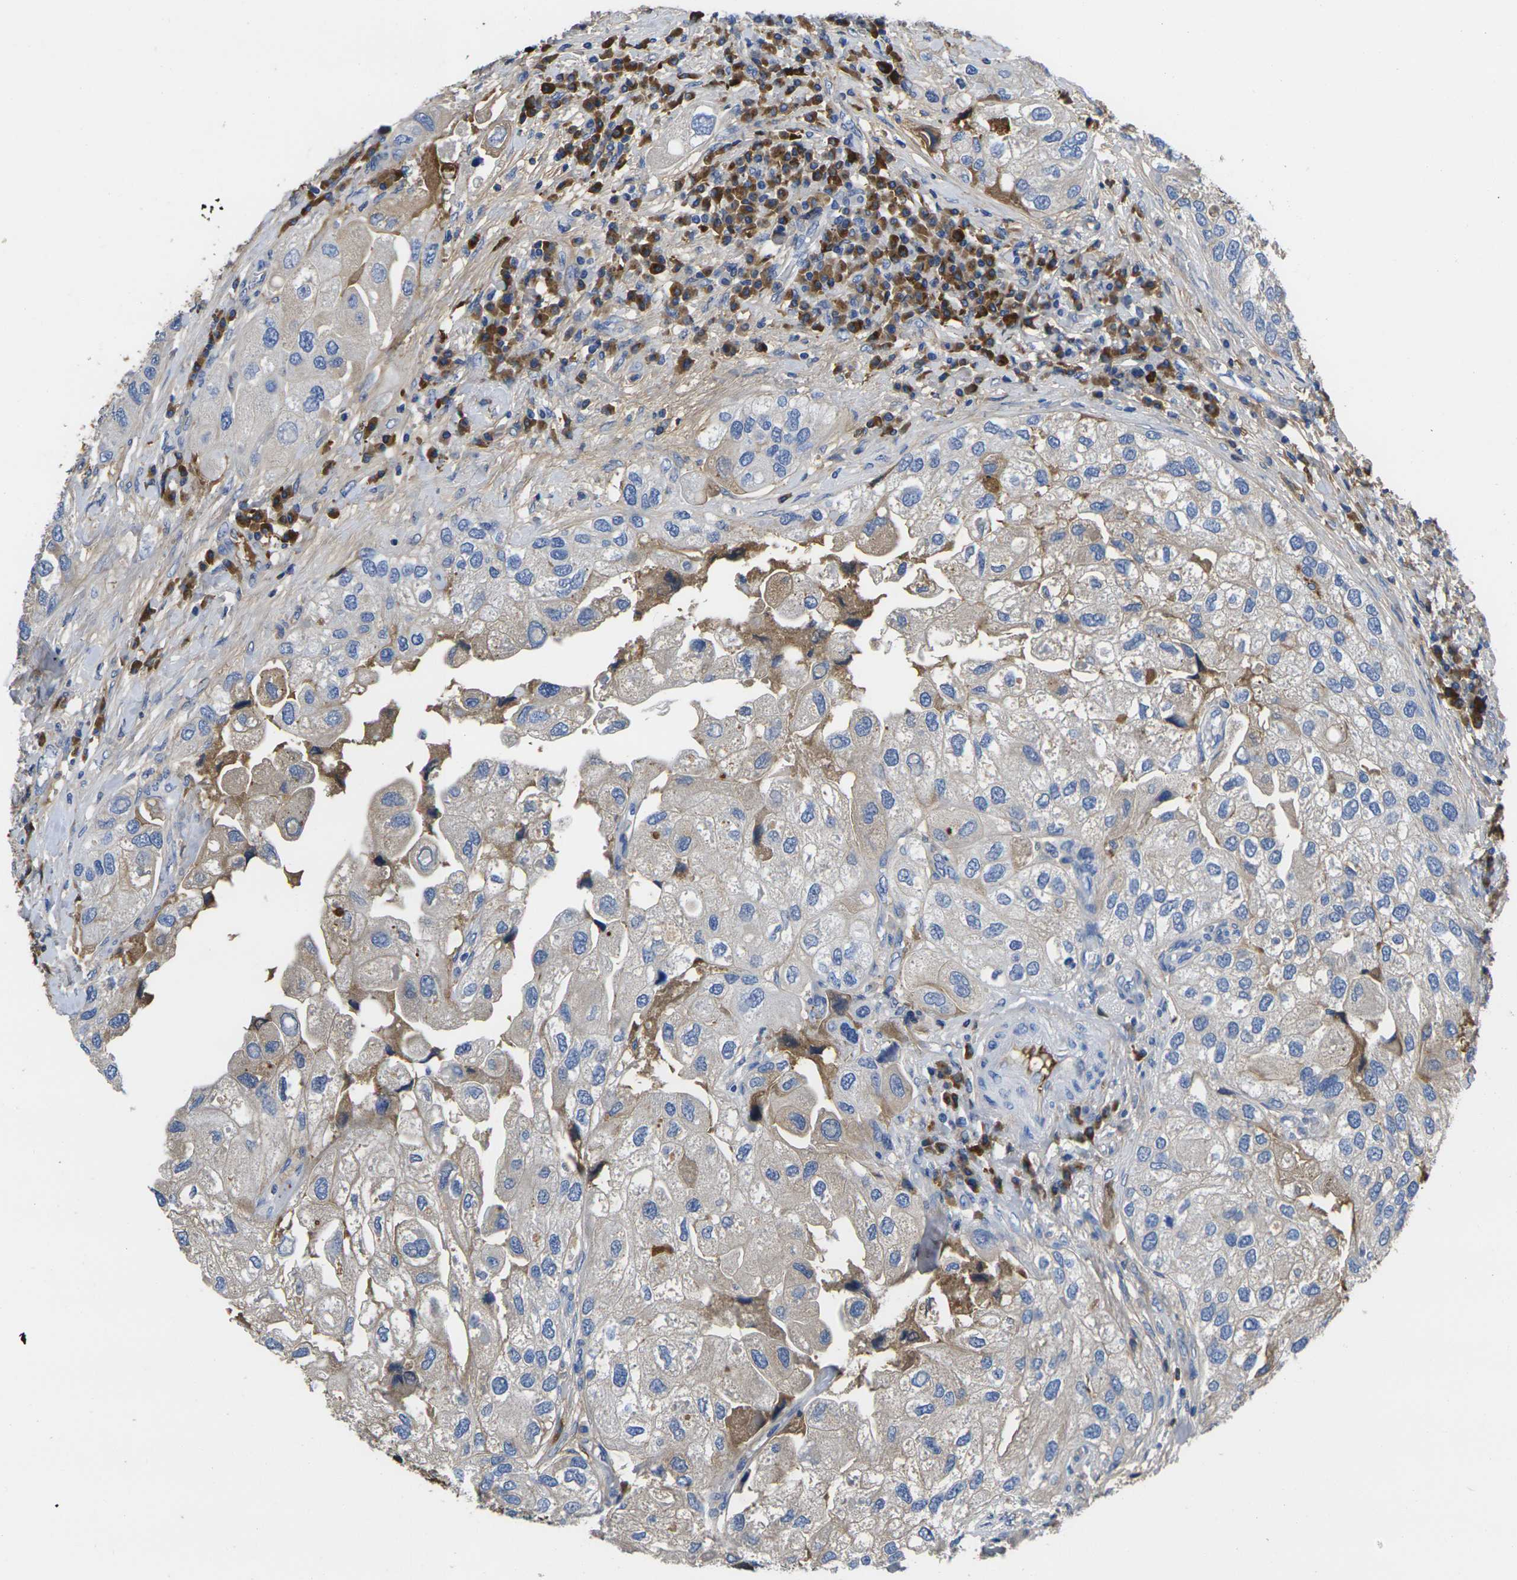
{"staining": {"intensity": "weak", "quantity": "25%-75%", "location": "cytoplasmic/membranous"}, "tissue": "urothelial cancer", "cell_type": "Tumor cells", "image_type": "cancer", "snomed": [{"axis": "morphology", "description": "Urothelial carcinoma, High grade"}, {"axis": "topography", "description": "Urinary bladder"}], "caption": "Tumor cells demonstrate weak cytoplasmic/membranous expression in approximately 25%-75% of cells in urothelial cancer. Nuclei are stained in blue.", "gene": "GREM2", "patient": {"sex": "female", "age": 64}}